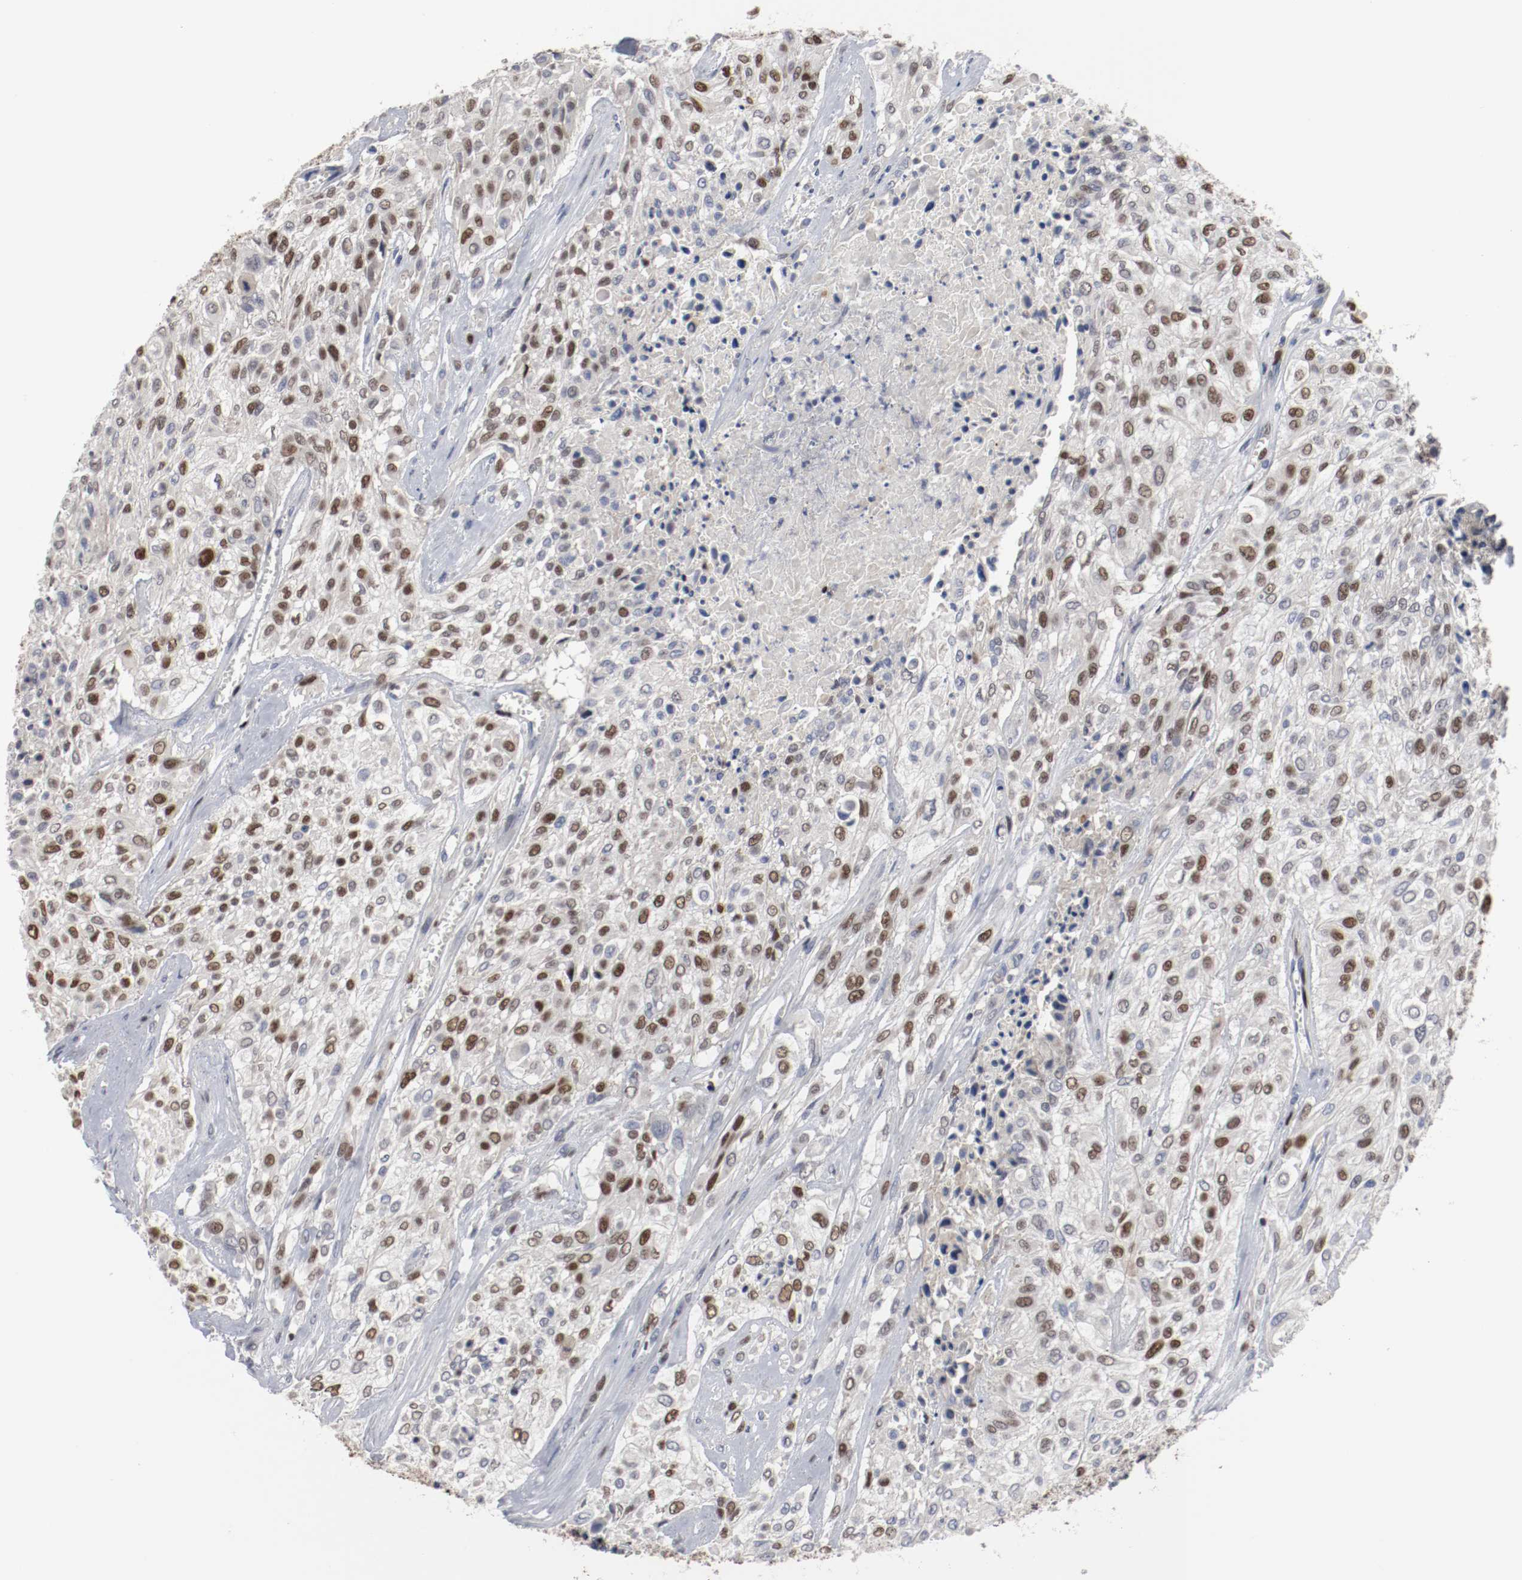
{"staining": {"intensity": "moderate", "quantity": "25%-75%", "location": "nuclear"}, "tissue": "urothelial cancer", "cell_type": "Tumor cells", "image_type": "cancer", "snomed": [{"axis": "morphology", "description": "Urothelial carcinoma, High grade"}, {"axis": "topography", "description": "Urinary bladder"}], "caption": "IHC (DAB) staining of human high-grade urothelial carcinoma reveals moderate nuclear protein positivity in about 25%-75% of tumor cells. (Stains: DAB in brown, nuclei in blue, Microscopy: brightfield microscopy at high magnification).", "gene": "MCM6", "patient": {"sex": "male", "age": 57}}